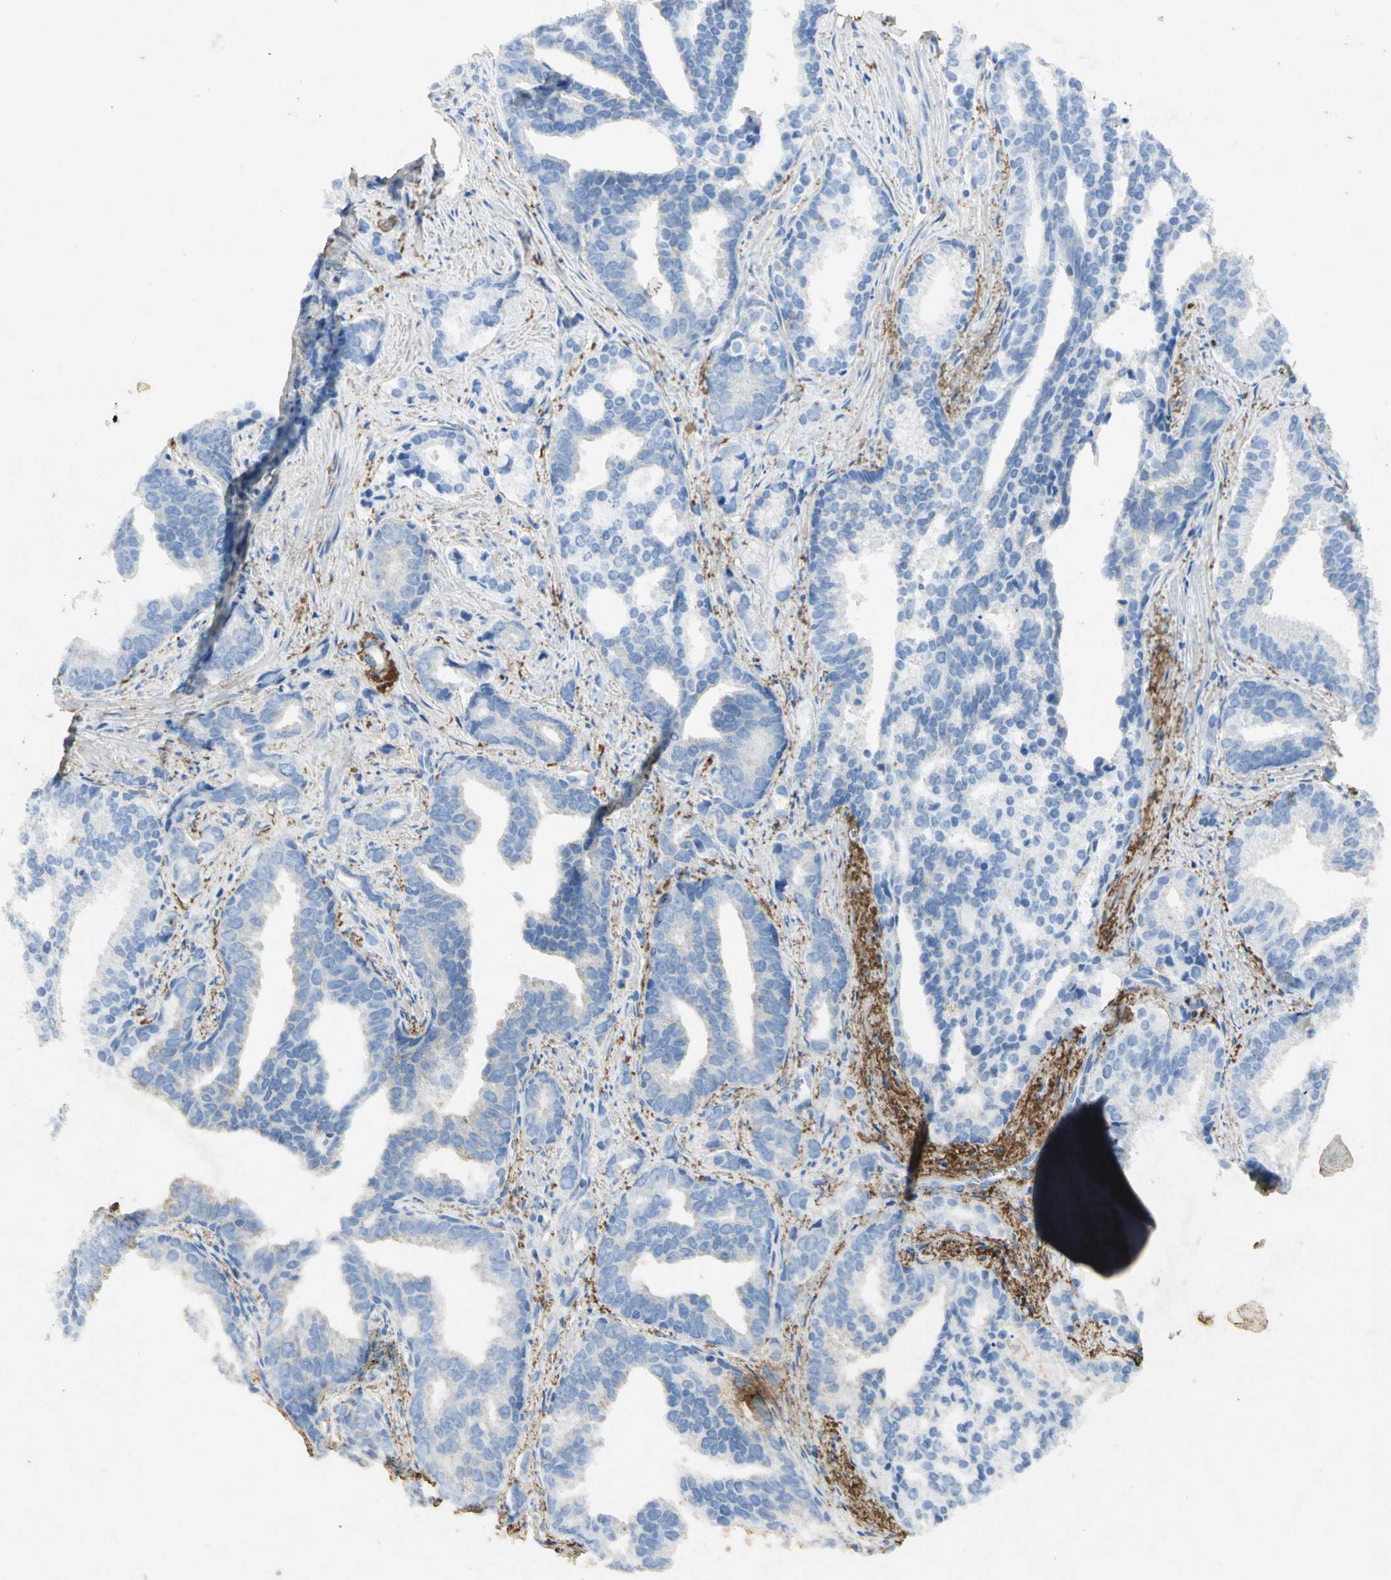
{"staining": {"intensity": "negative", "quantity": "none", "location": "none"}, "tissue": "prostate cancer", "cell_type": "Tumor cells", "image_type": "cancer", "snomed": [{"axis": "morphology", "description": "Adenocarcinoma, High grade"}, {"axis": "topography", "description": "Prostate"}], "caption": "The immunohistochemistry (IHC) histopathology image has no significant expression in tumor cells of prostate adenocarcinoma (high-grade) tissue.", "gene": "ASB9", "patient": {"sex": "male", "age": 67}}